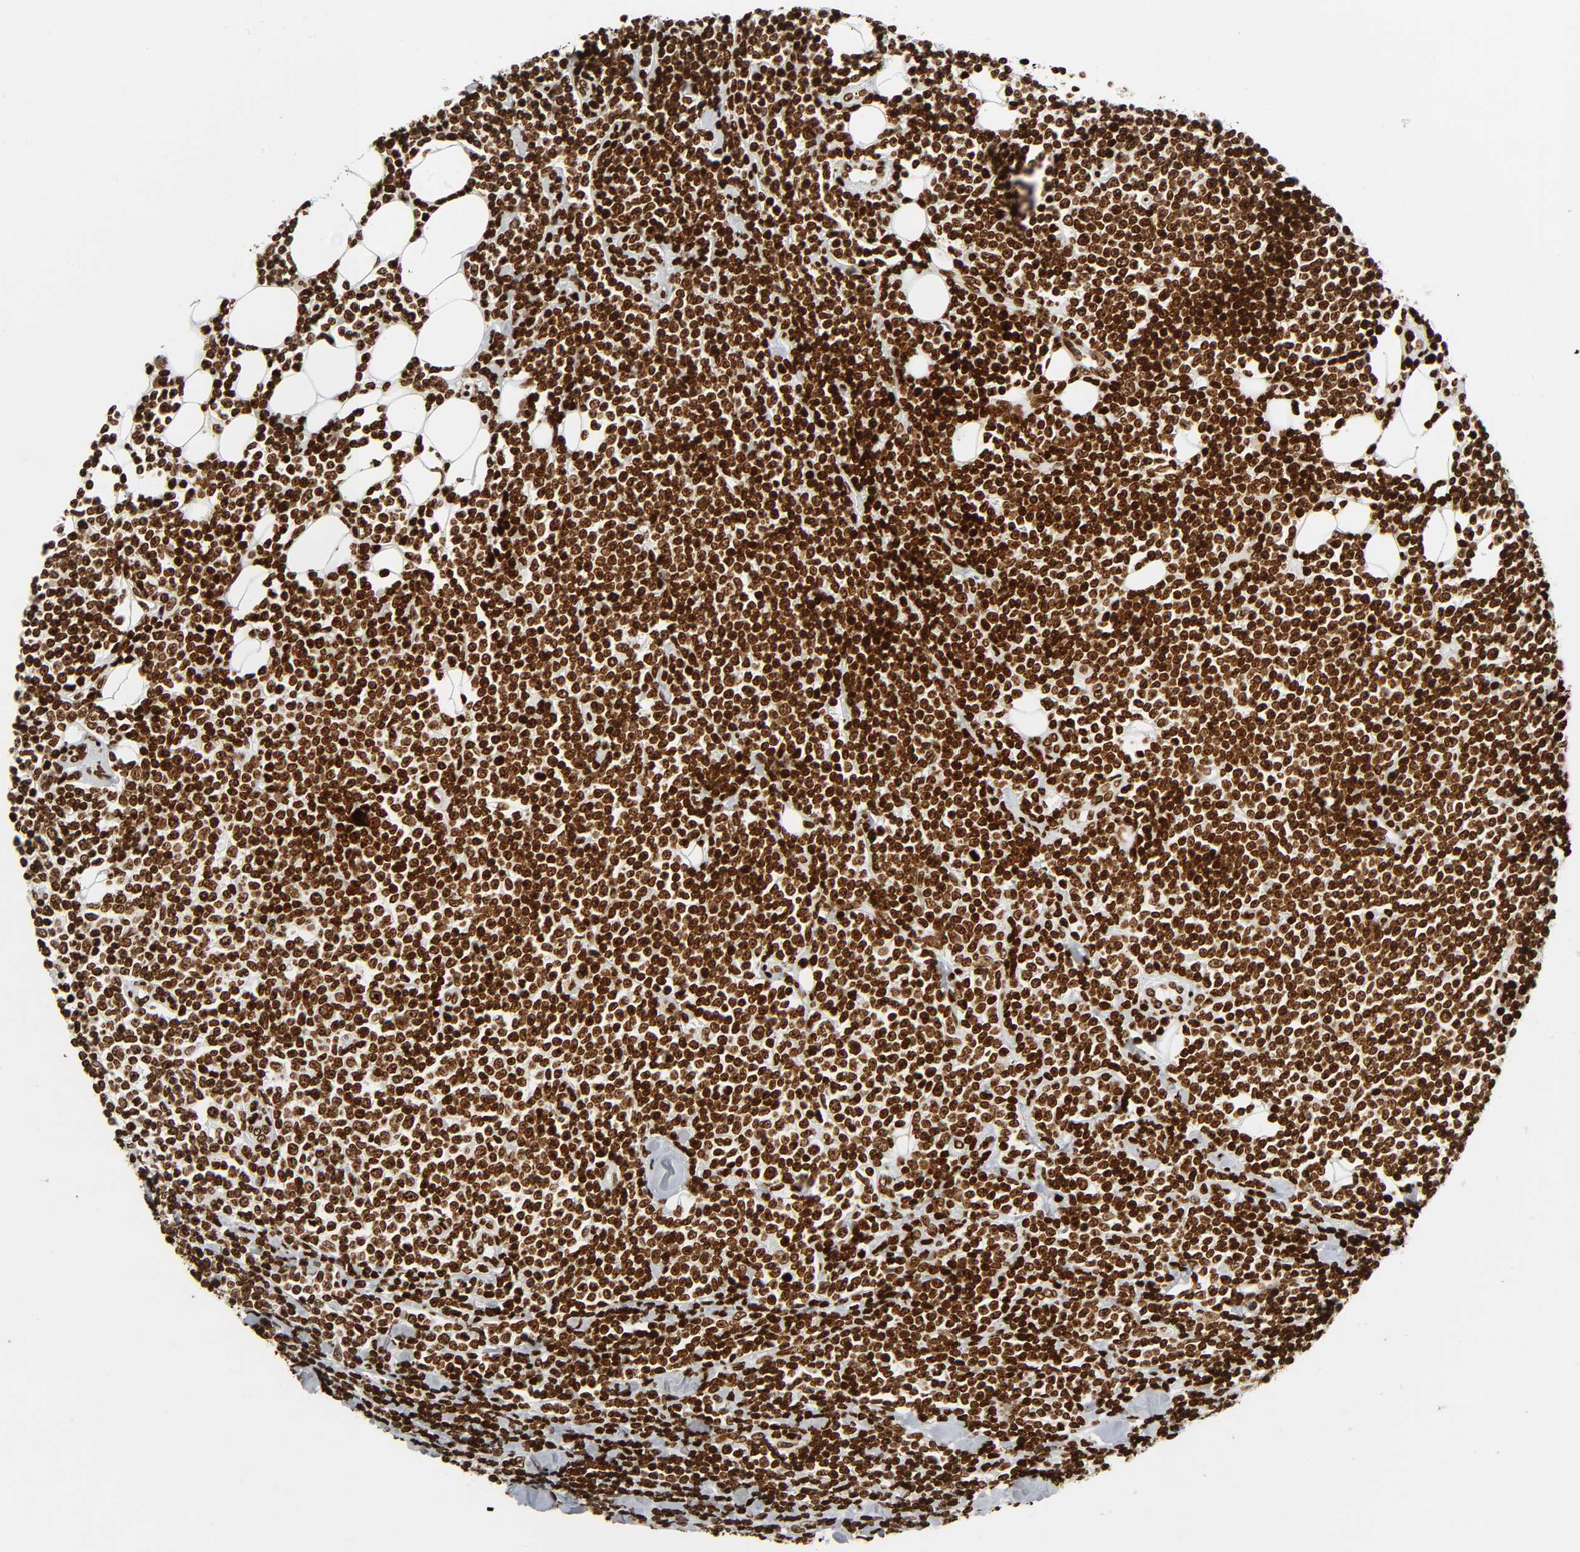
{"staining": {"intensity": "strong", "quantity": ">75%", "location": "nuclear"}, "tissue": "lymphoma", "cell_type": "Tumor cells", "image_type": "cancer", "snomed": [{"axis": "morphology", "description": "Malignant lymphoma, non-Hodgkin's type, Low grade"}, {"axis": "topography", "description": "Soft tissue"}], "caption": "Human malignant lymphoma, non-Hodgkin's type (low-grade) stained with a brown dye shows strong nuclear positive positivity in approximately >75% of tumor cells.", "gene": "RXRA", "patient": {"sex": "male", "age": 92}}